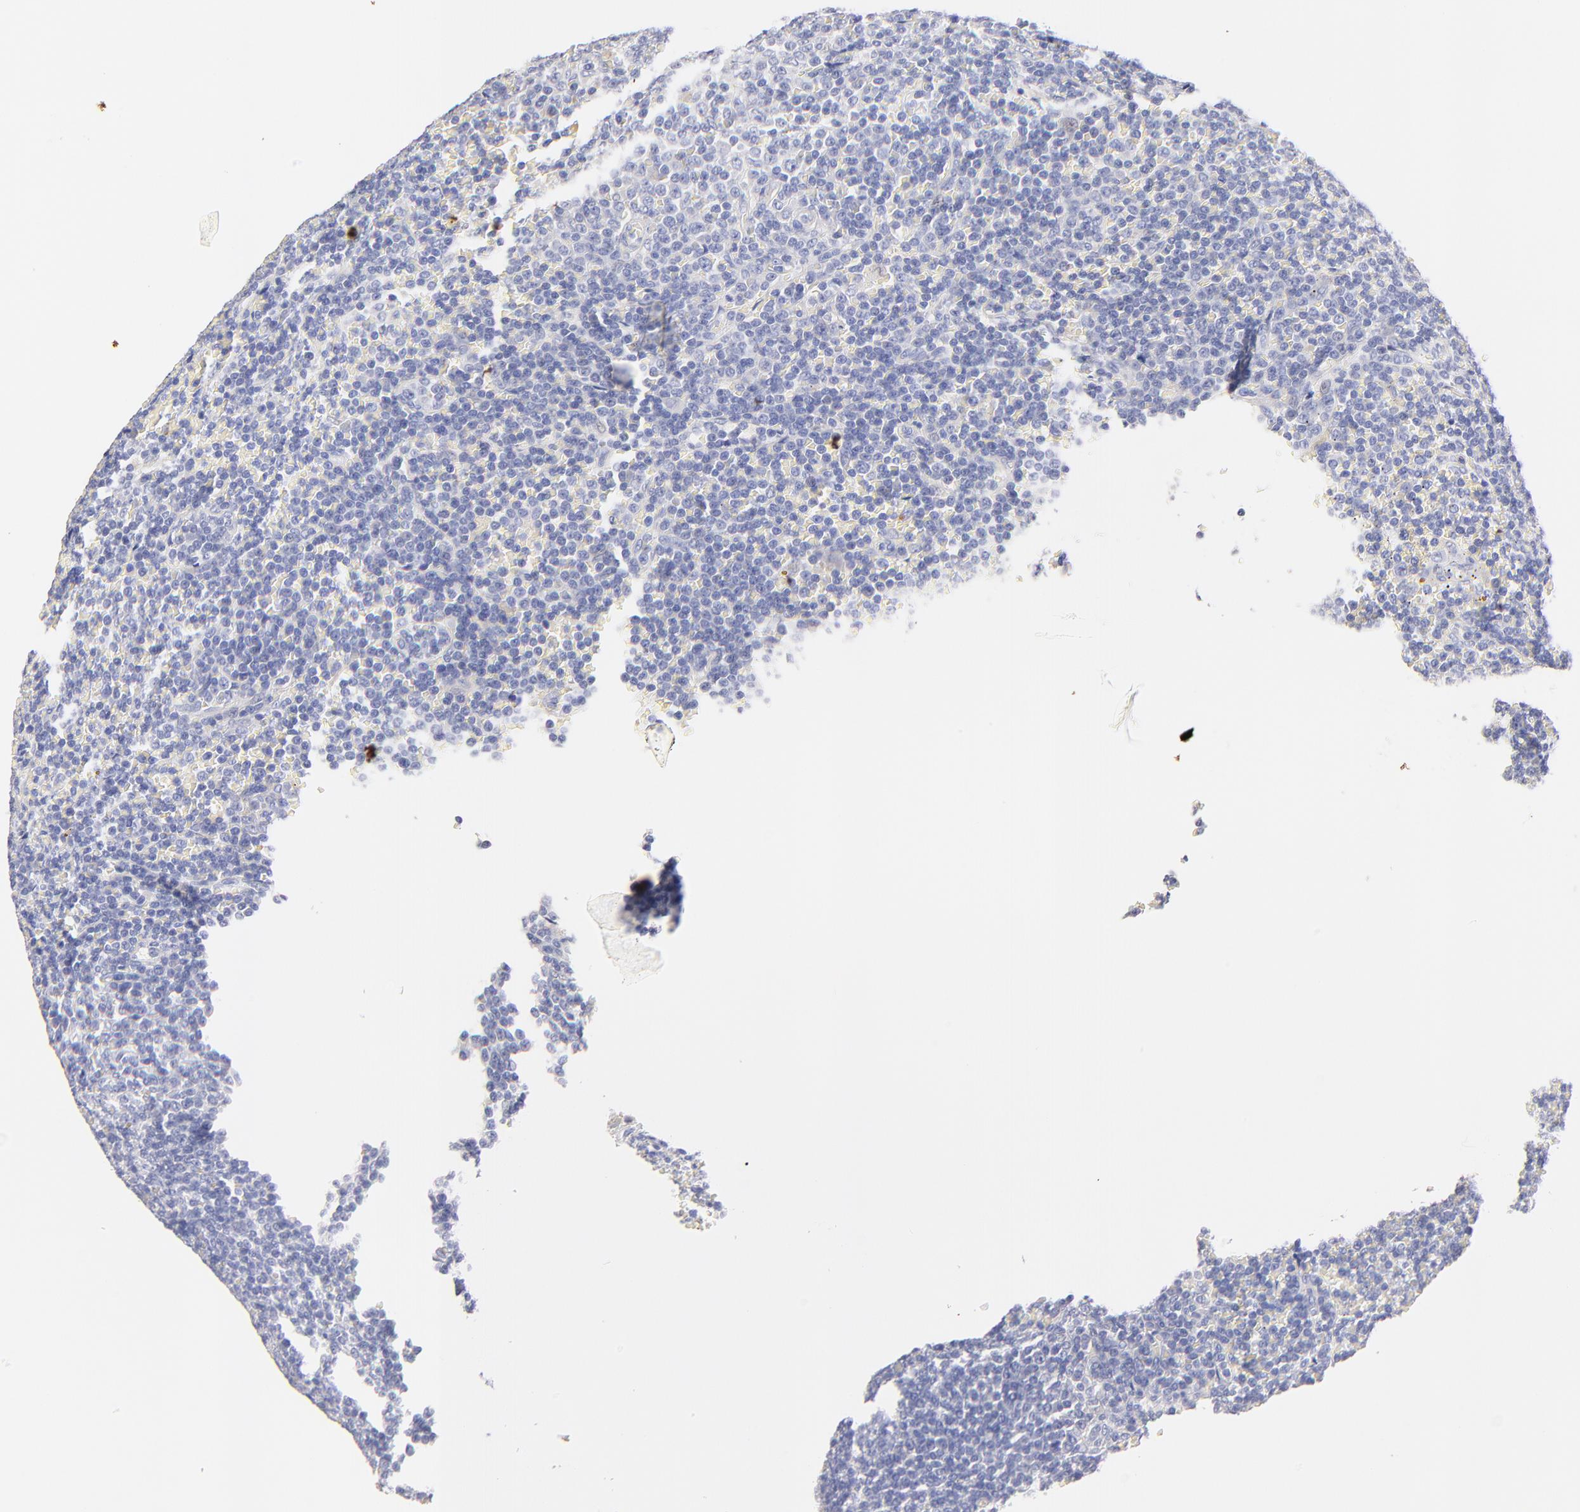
{"staining": {"intensity": "negative", "quantity": "none", "location": "none"}, "tissue": "lymphoma", "cell_type": "Tumor cells", "image_type": "cancer", "snomed": [{"axis": "morphology", "description": "Malignant lymphoma, non-Hodgkin's type, Low grade"}, {"axis": "topography", "description": "Spleen"}], "caption": "The photomicrograph displays no significant expression in tumor cells of malignant lymphoma, non-Hodgkin's type (low-grade).", "gene": "EBP", "patient": {"sex": "male", "age": 80}}